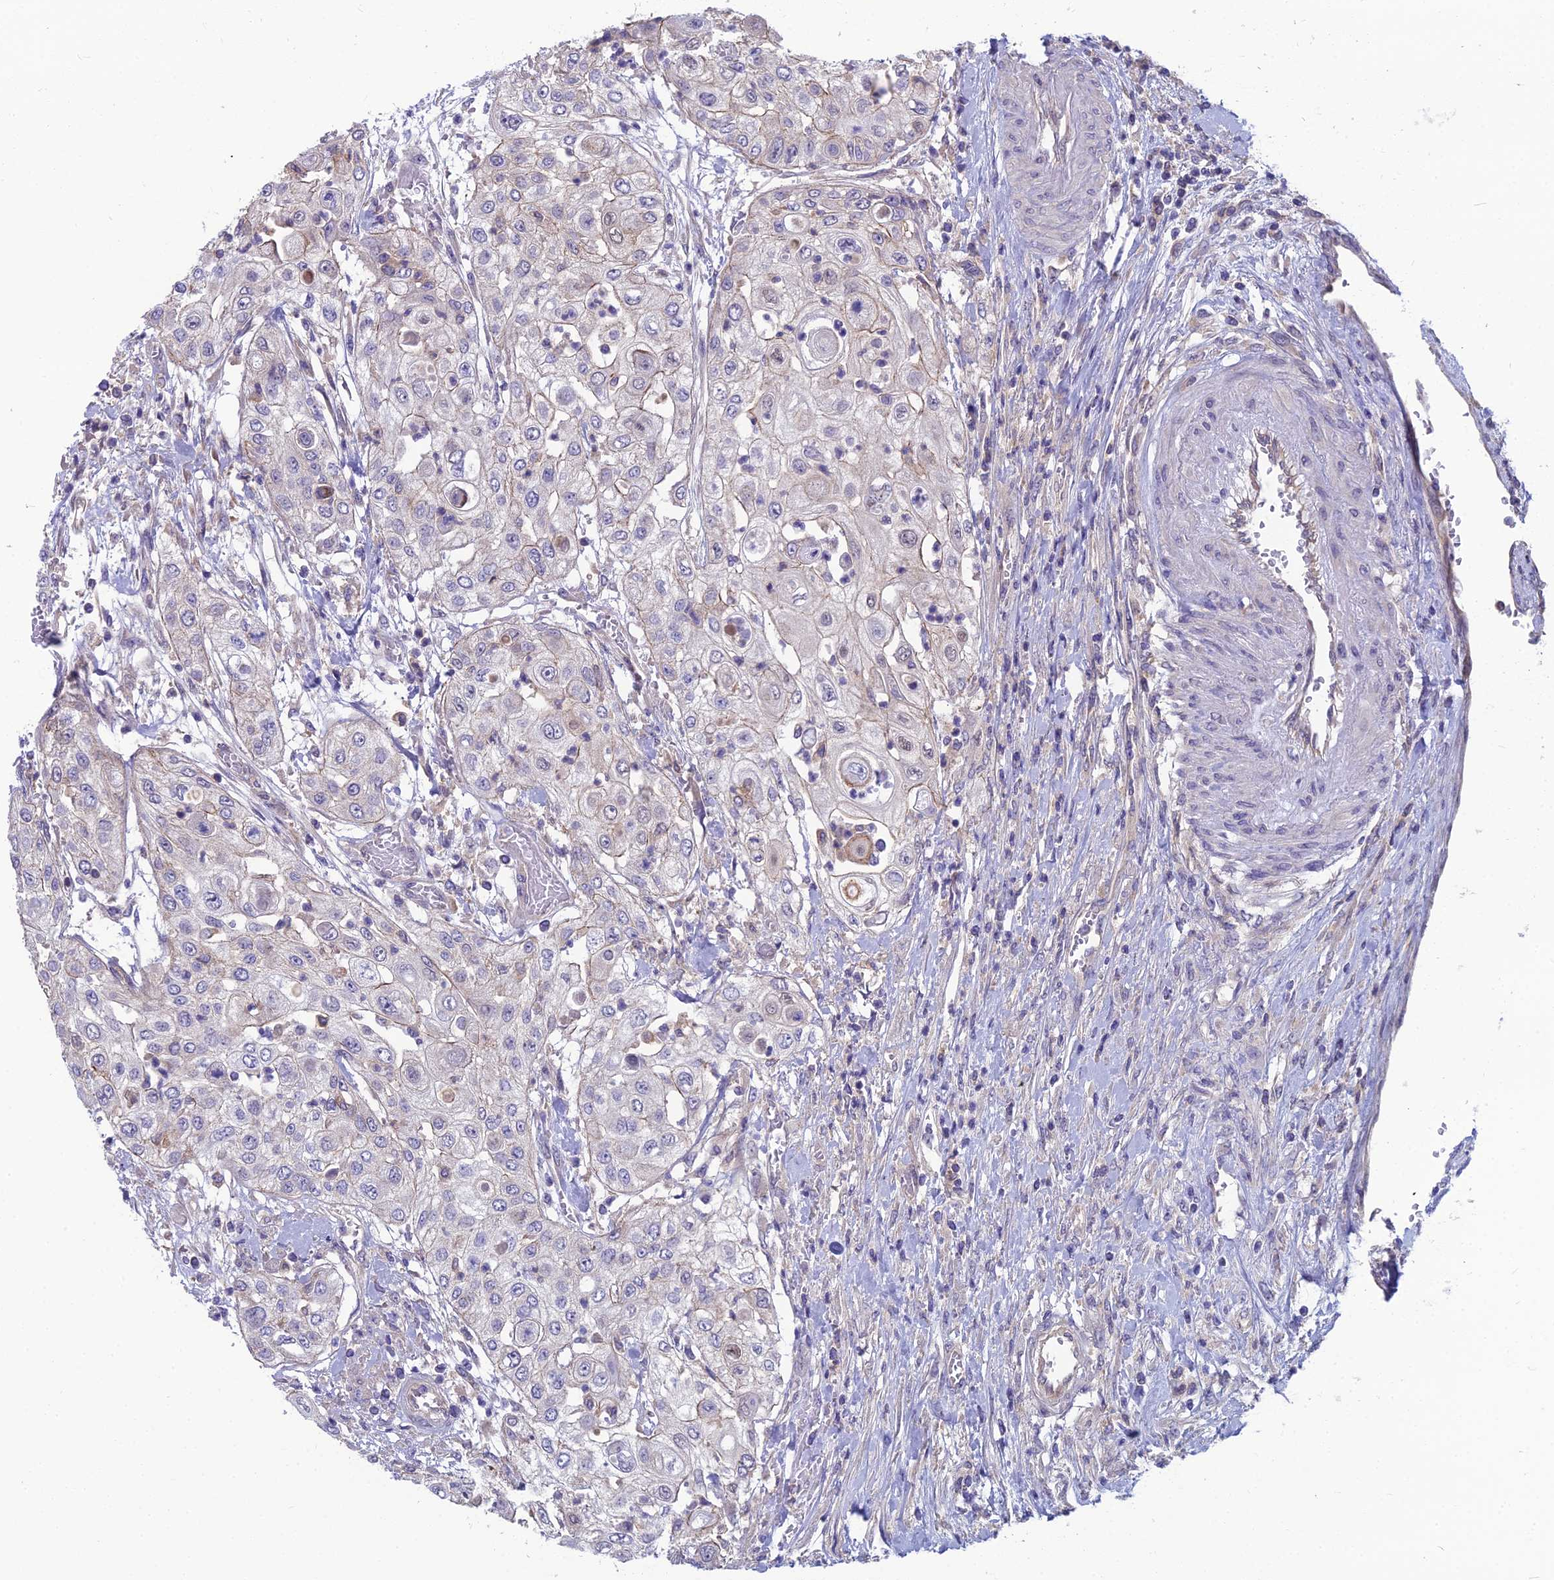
{"staining": {"intensity": "negative", "quantity": "none", "location": "none"}, "tissue": "urothelial cancer", "cell_type": "Tumor cells", "image_type": "cancer", "snomed": [{"axis": "morphology", "description": "Urothelial carcinoma, High grade"}, {"axis": "topography", "description": "Urinary bladder"}], "caption": "Tumor cells show no significant protein staining in urothelial carcinoma (high-grade). Nuclei are stained in blue.", "gene": "MVD", "patient": {"sex": "female", "age": 79}}